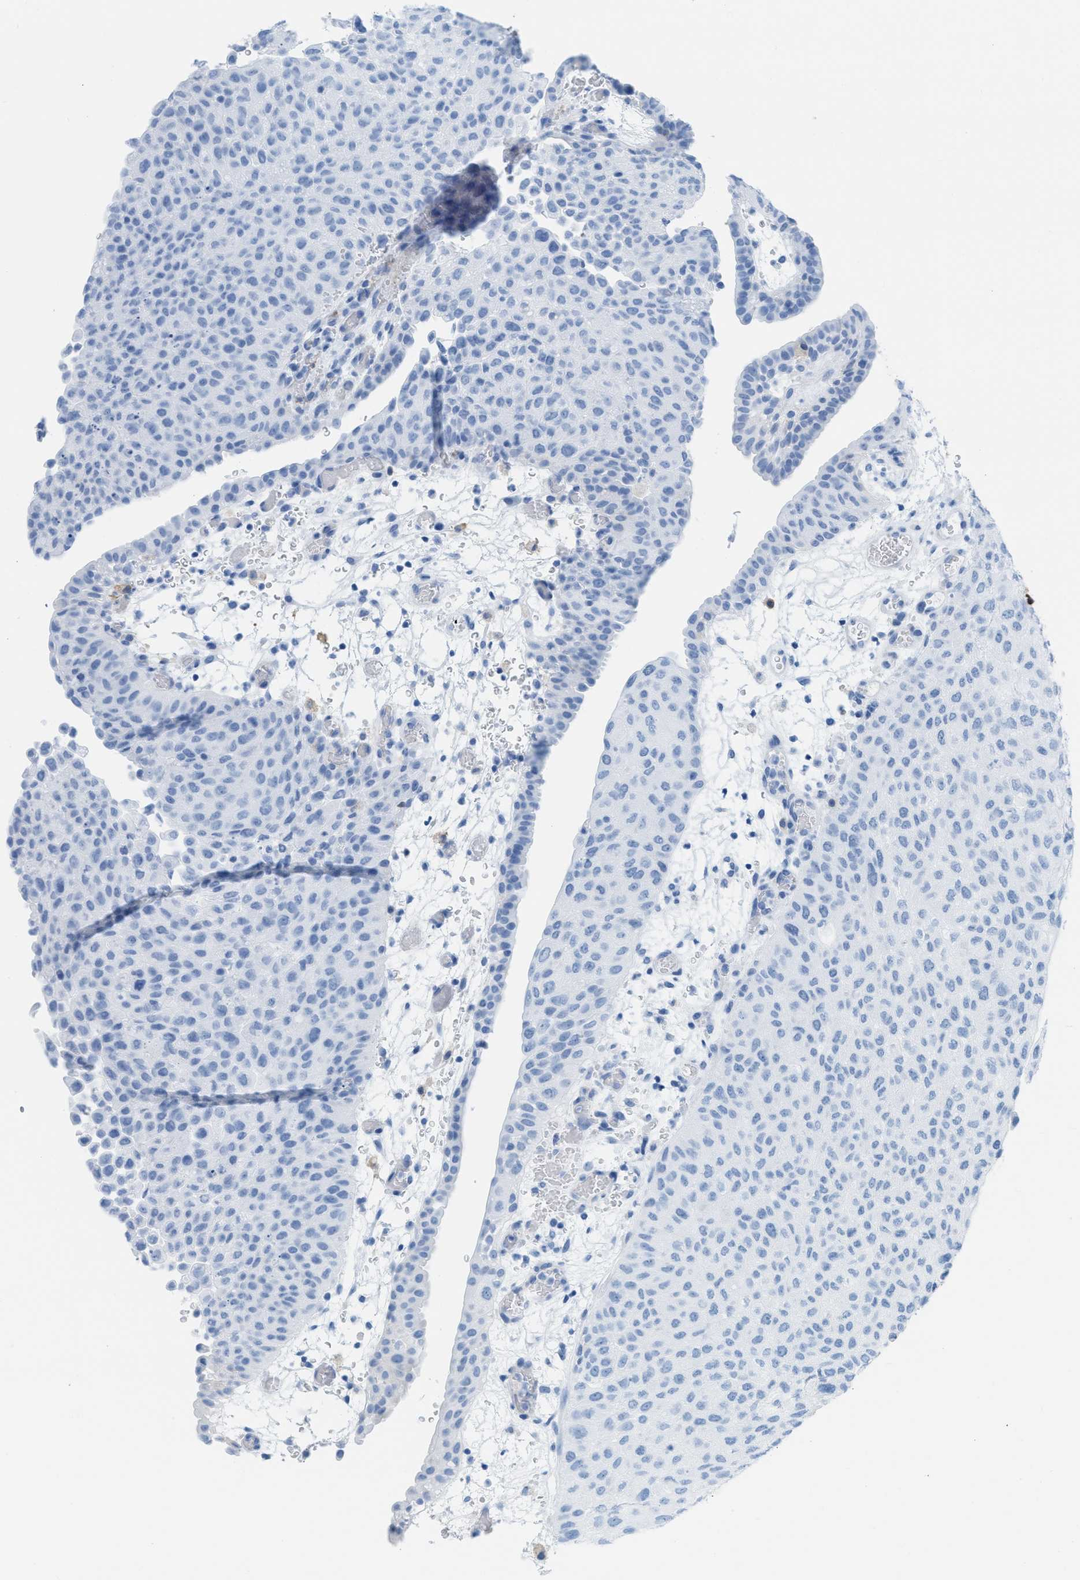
{"staining": {"intensity": "negative", "quantity": "none", "location": "none"}, "tissue": "urothelial cancer", "cell_type": "Tumor cells", "image_type": "cancer", "snomed": [{"axis": "morphology", "description": "Urothelial carcinoma, Low grade"}, {"axis": "morphology", "description": "Urothelial carcinoma, High grade"}, {"axis": "topography", "description": "Urinary bladder"}], "caption": "An immunohistochemistry (IHC) photomicrograph of urothelial cancer is shown. There is no staining in tumor cells of urothelial cancer.", "gene": "ASGR1", "patient": {"sex": "male", "age": 35}}